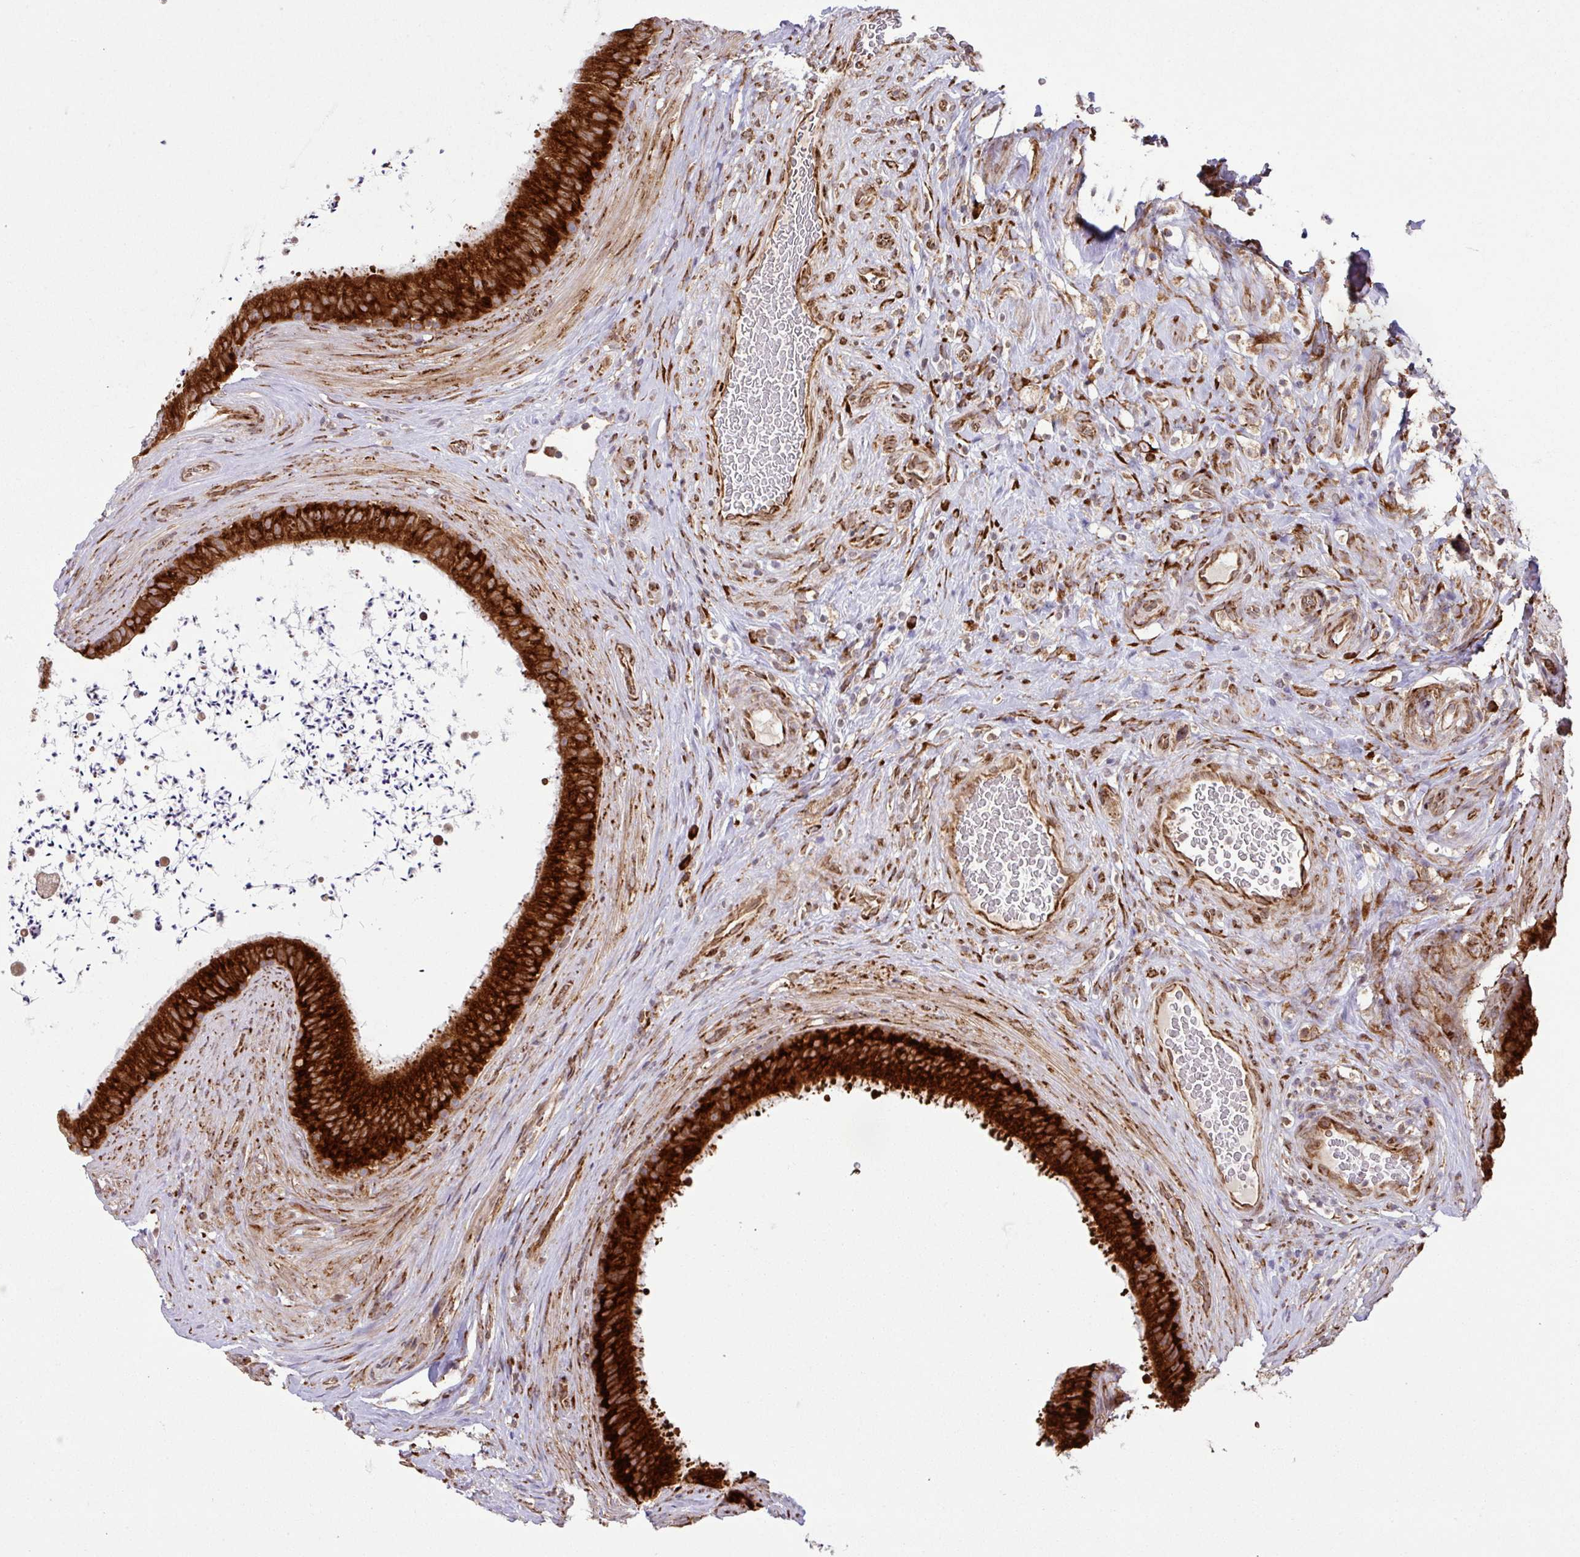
{"staining": {"intensity": "strong", "quantity": ">75%", "location": "cytoplasmic/membranous"}, "tissue": "epididymis", "cell_type": "Glandular cells", "image_type": "normal", "snomed": [{"axis": "morphology", "description": "Normal tissue, NOS"}, {"axis": "topography", "description": "Testis"}, {"axis": "topography", "description": "Epididymis"}], "caption": "IHC image of unremarkable epididymis: epididymis stained using IHC exhibits high levels of strong protein expression localized specifically in the cytoplasmic/membranous of glandular cells, appearing as a cytoplasmic/membranous brown color.", "gene": "SLC39A7", "patient": {"sex": "male", "age": 41}}